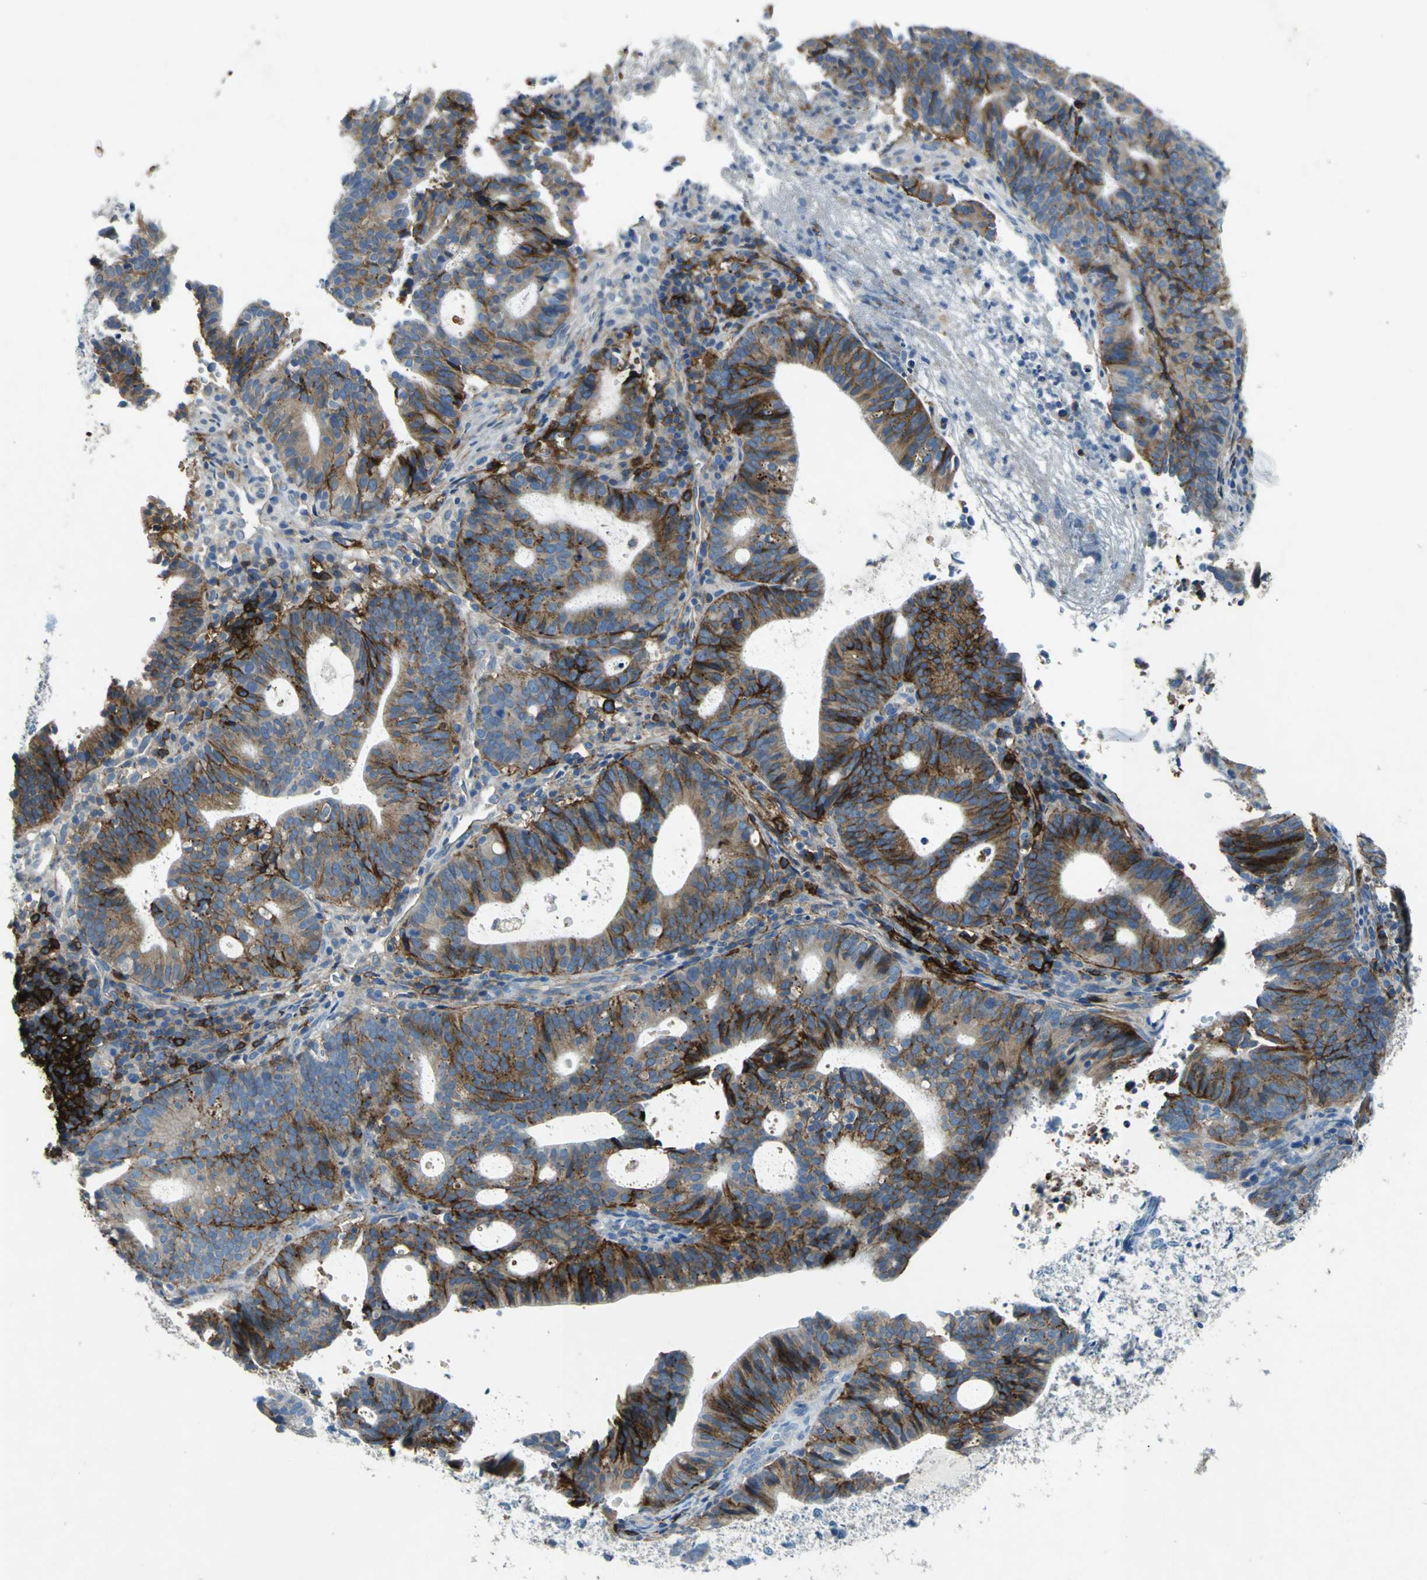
{"staining": {"intensity": "strong", "quantity": ">75%", "location": "cytoplasmic/membranous"}, "tissue": "endometrial cancer", "cell_type": "Tumor cells", "image_type": "cancer", "snomed": [{"axis": "morphology", "description": "Adenocarcinoma, NOS"}, {"axis": "topography", "description": "Uterus"}], "caption": "Protein staining of endometrial adenocarcinoma tissue shows strong cytoplasmic/membranous expression in approximately >75% of tumor cells.", "gene": "RPS13", "patient": {"sex": "female", "age": 83}}